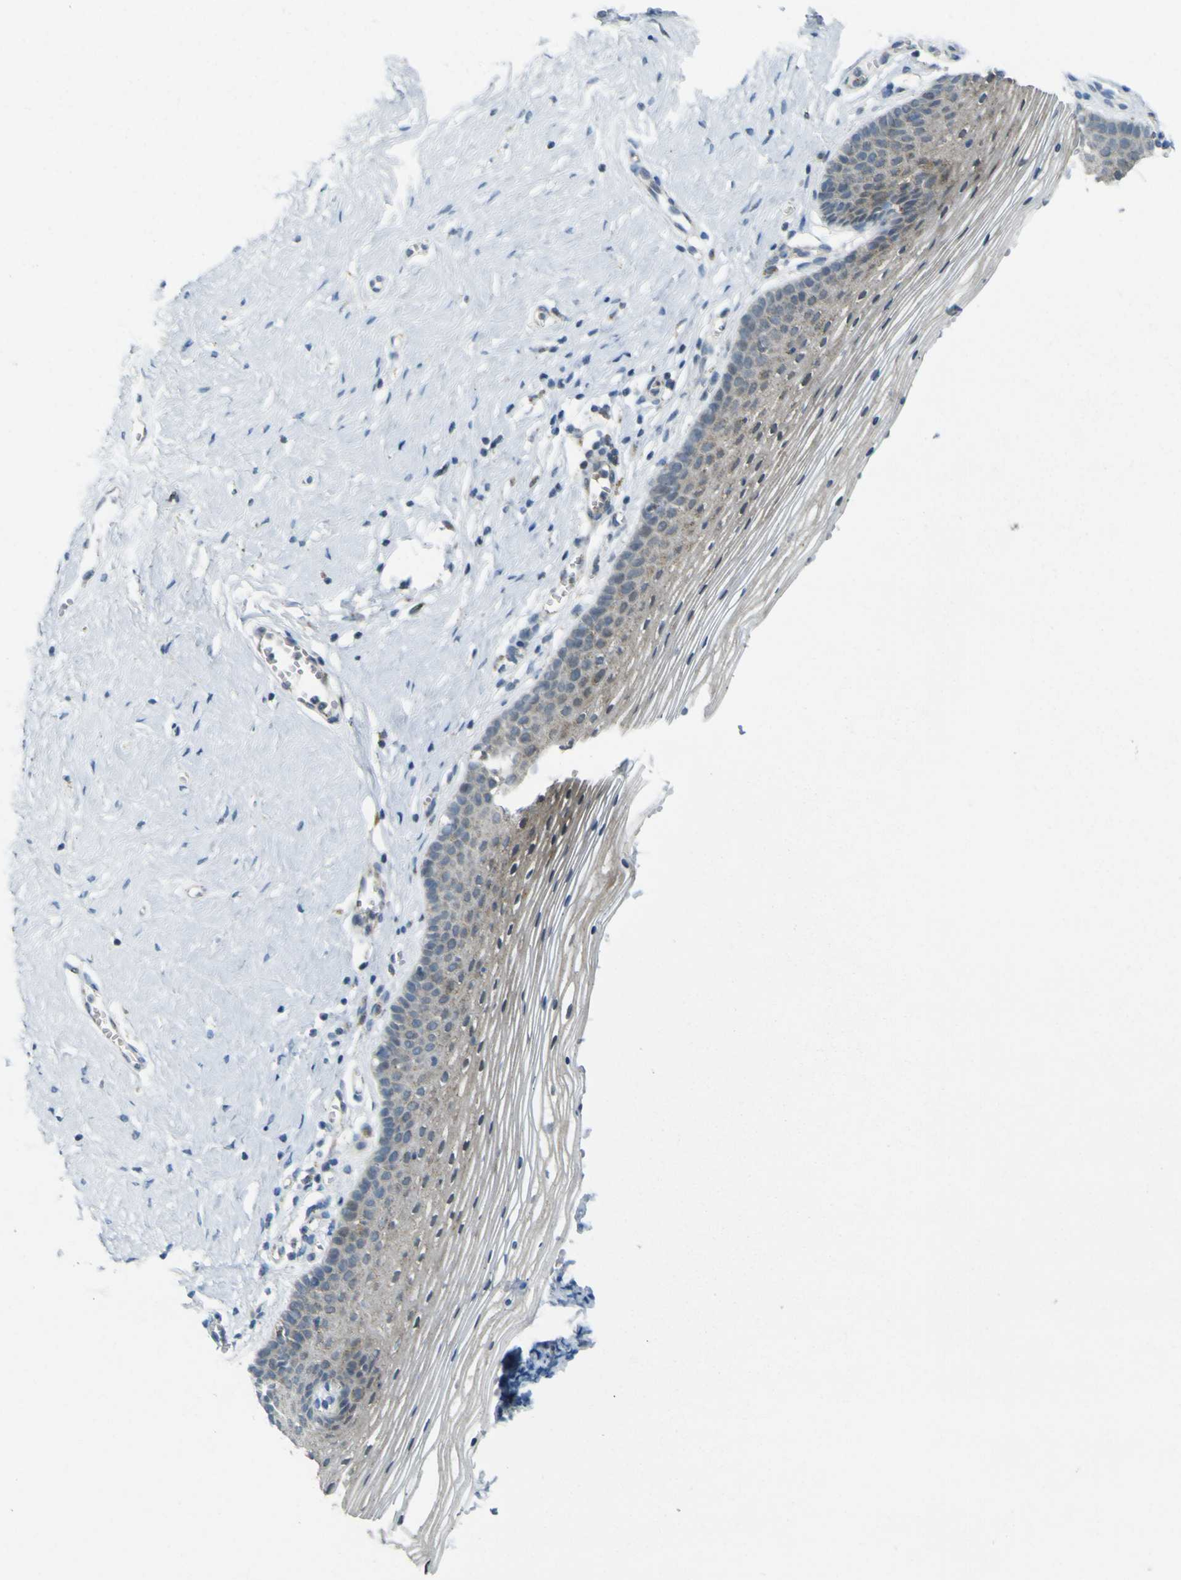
{"staining": {"intensity": "weak", "quantity": "<25%", "location": "cytoplasmic/membranous"}, "tissue": "vagina", "cell_type": "Squamous epithelial cells", "image_type": "normal", "snomed": [{"axis": "morphology", "description": "Normal tissue, NOS"}, {"axis": "topography", "description": "Vagina"}], "caption": "Vagina was stained to show a protein in brown. There is no significant positivity in squamous epithelial cells. (DAB immunohistochemistry (IHC) visualized using brightfield microscopy, high magnification).", "gene": "ACBD5", "patient": {"sex": "female", "age": 32}}